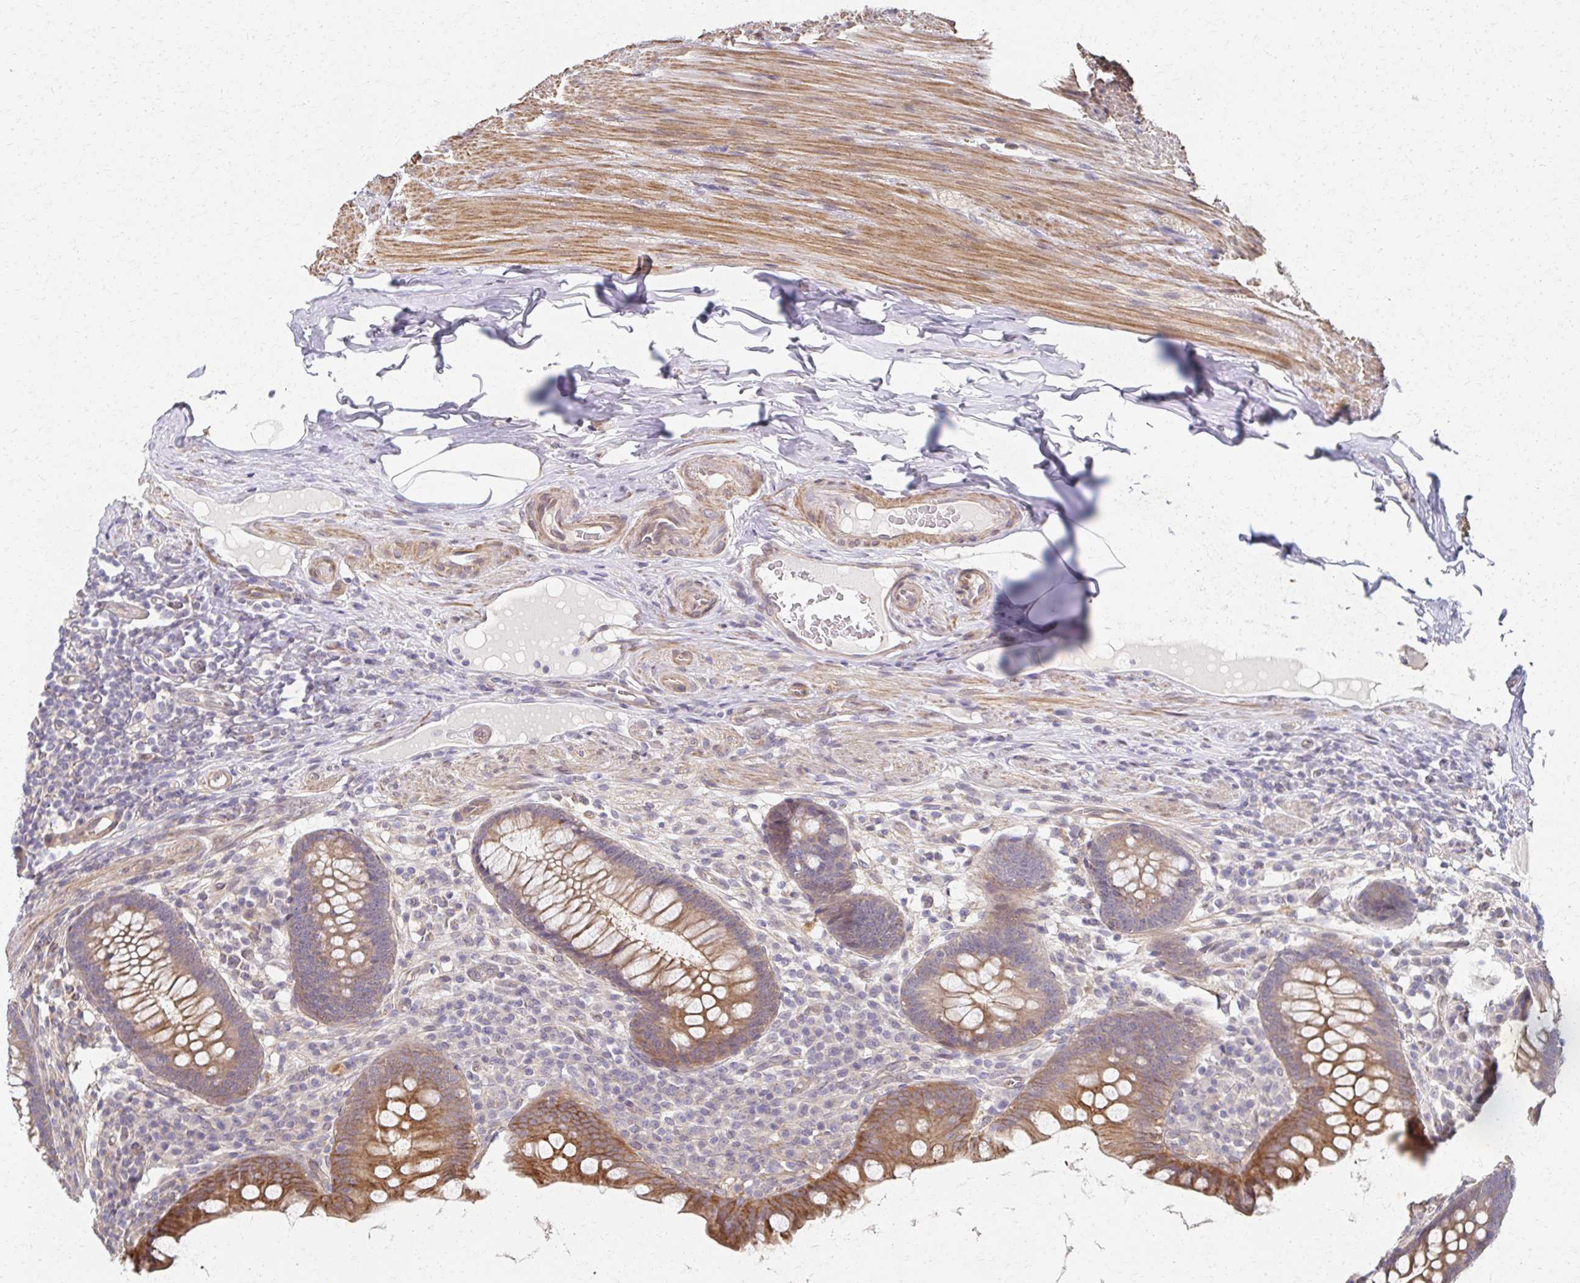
{"staining": {"intensity": "moderate", "quantity": "25%-75%", "location": "cytoplasmic/membranous"}, "tissue": "appendix", "cell_type": "Glandular cells", "image_type": "normal", "snomed": [{"axis": "morphology", "description": "Normal tissue, NOS"}, {"axis": "topography", "description": "Appendix"}], "caption": "DAB immunohistochemical staining of normal human appendix displays moderate cytoplasmic/membranous protein expression in approximately 25%-75% of glandular cells. (brown staining indicates protein expression, while blue staining denotes nuclei).", "gene": "EOLA1", "patient": {"sex": "male", "age": 71}}